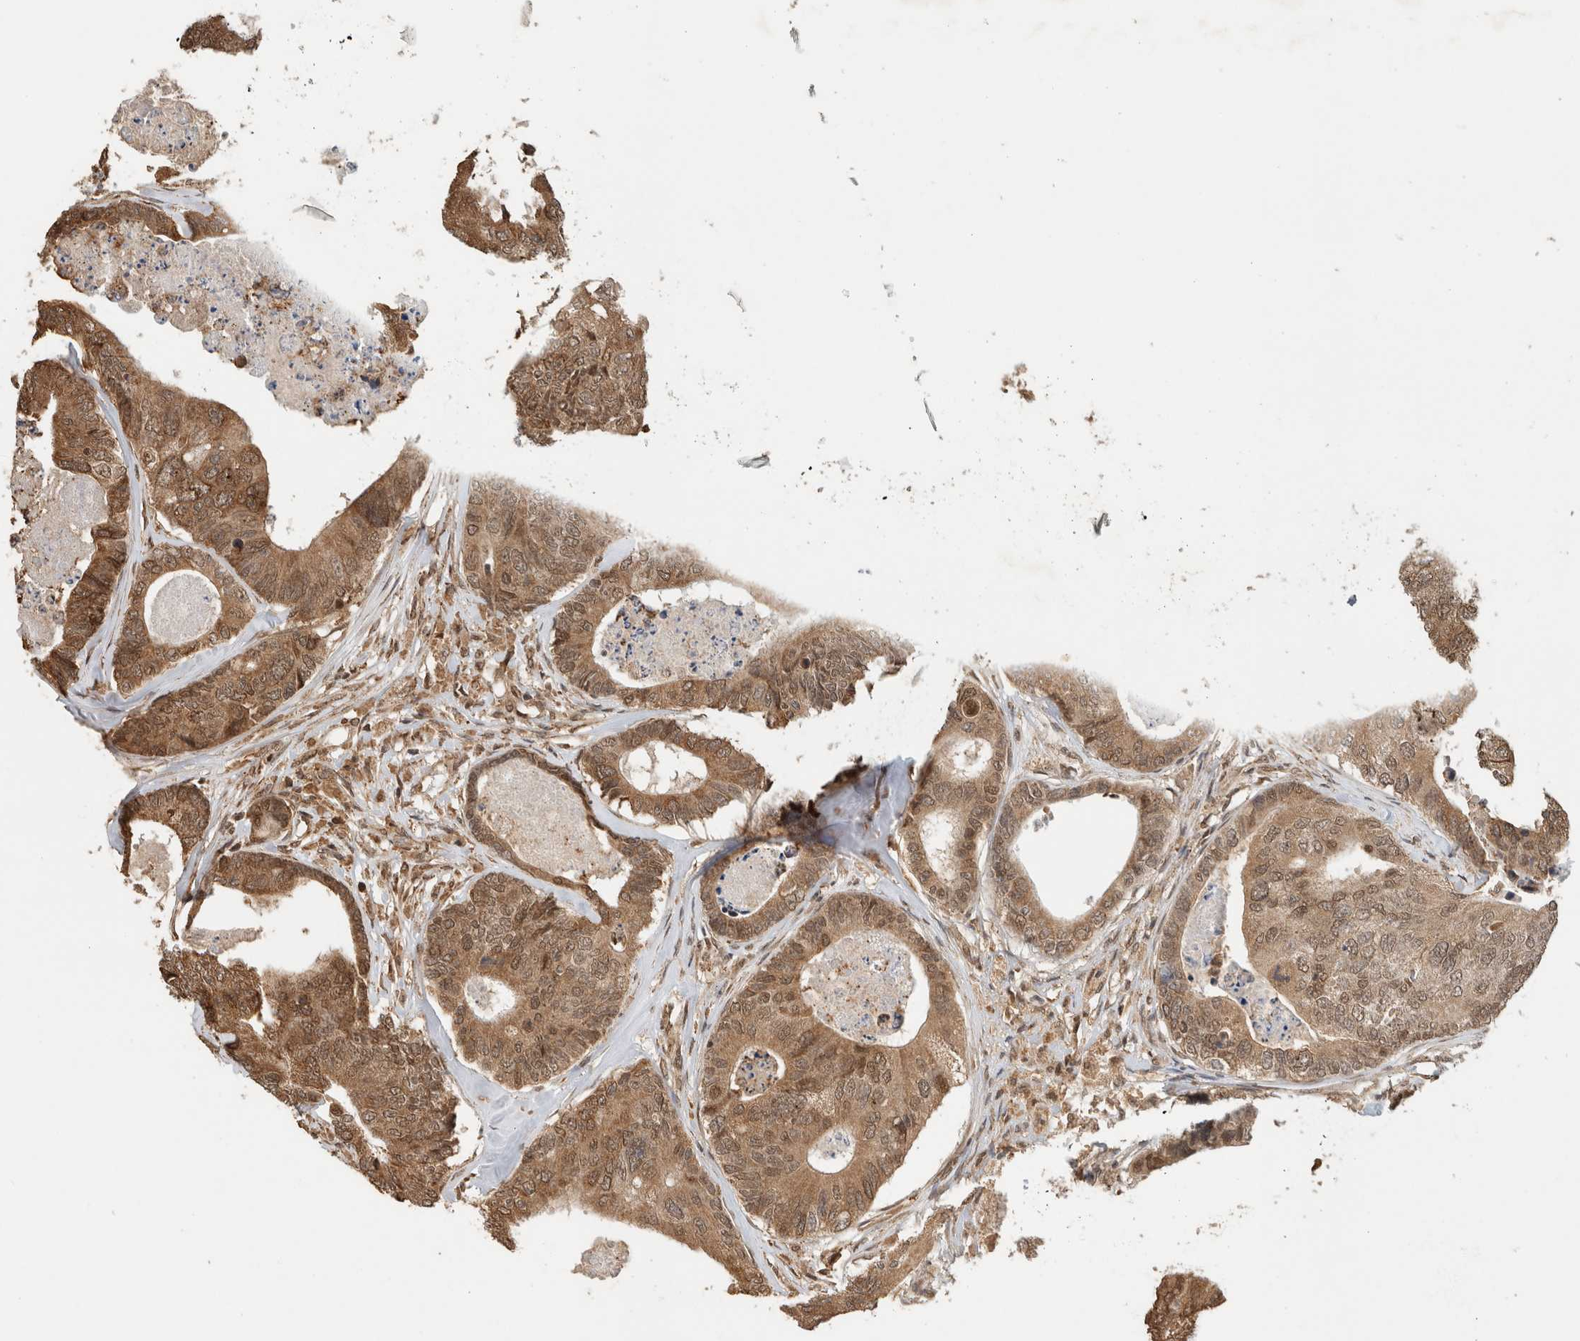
{"staining": {"intensity": "moderate", "quantity": ">75%", "location": "cytoplasmic/membranous,nuclear"}, "tissue": "colorectal cancer", "cell_type": "Tumor cells", "image_type": "cancer", "snomed": [{"axis": "morphology", "description": "Adenocarcinoma, NOS"}, {"axis": "topography", "description": "Colon"}], "caption": "Protein staining of colorectal adenocarcinoma tissue exhibits moderate cytoplasmic/membranous and nuclear staining in about >75% of tumor cells.", "gene": "C1orf21", "patient": {"sex": "female", "age": 67}}